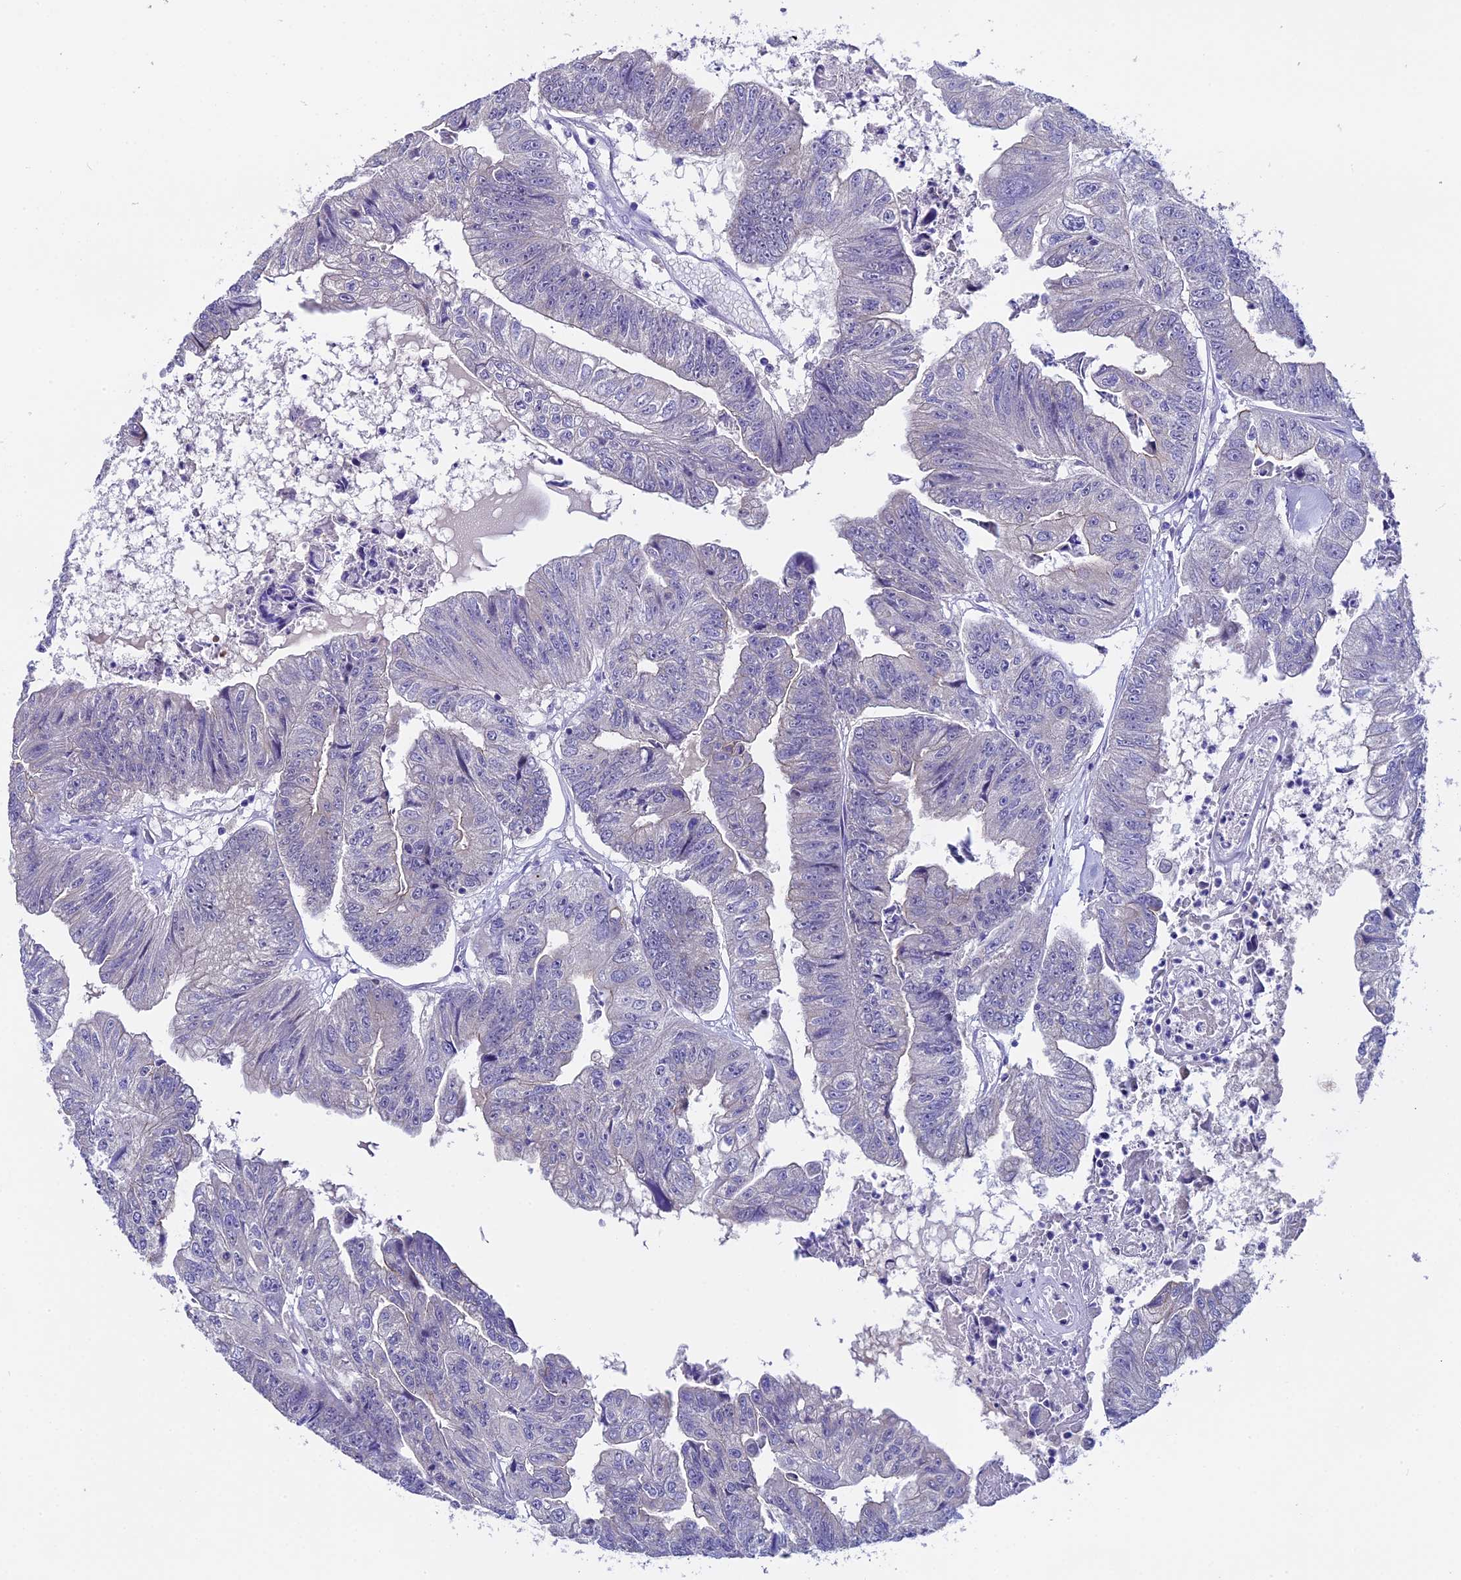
{"staining": {"intensity": "negative", "quantity": "none", "location": "none"}, "tissue": "colorectal cancer", "cell_type": "Tumor cells", "image_type": "cancer", "snomed": [{"axis": "morphology", "description": "Adenocarcinoma, NOS"}, {"axis": "topography", "description": "Colon"}], "caption": "DAB immunohistochemical staining of colorectal cancer reveals no significant staining in tumor cells. (DAB (3,3'-diaminobenzidine) immunohistochemistry visualized using brightfield microscopy, high magnification).", "gene": "OSGEP", "patient": {"sex": "female", "age": 67}}